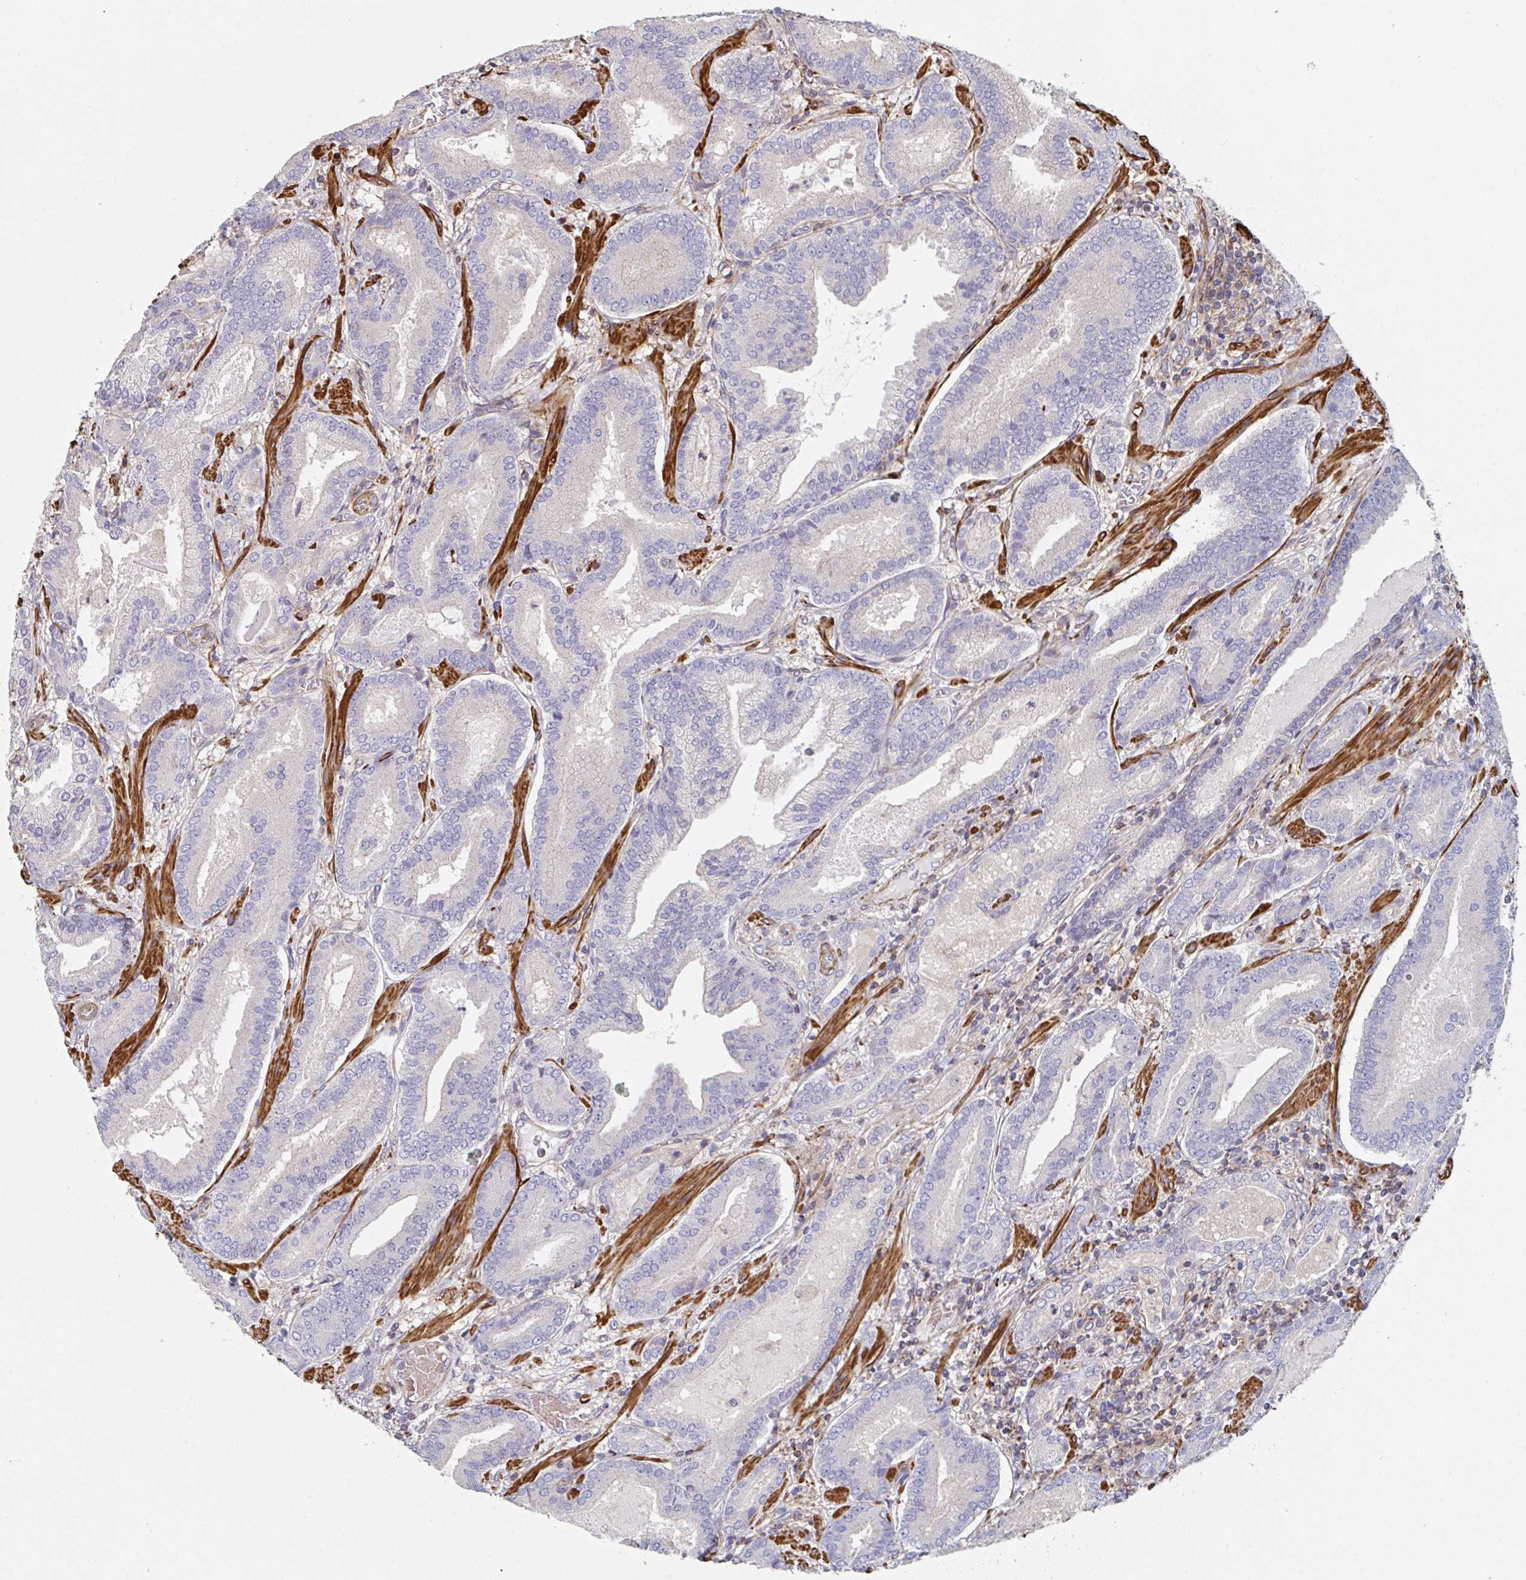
{"staining": {"intensity": "negative", "quantity": "none", "location": "none"}, "tissue": "prostate cancer", "cell_type": "Tumor cells", "image_type": "cancer", "snomed": [{"axis": "morphology", "description": "Adenocarcinoma, High grade"}, {"axis": "topography", "description": "Prostate"}], "caption": "Immunohistochemistry (IHC) image of human adenocarcinoma (high-grade) (prostate) stained for a protein (brown), which reveals no positivity in tumor cells.", "gene": "FZD2", "patient": {"sex": "male", "age": 62}}